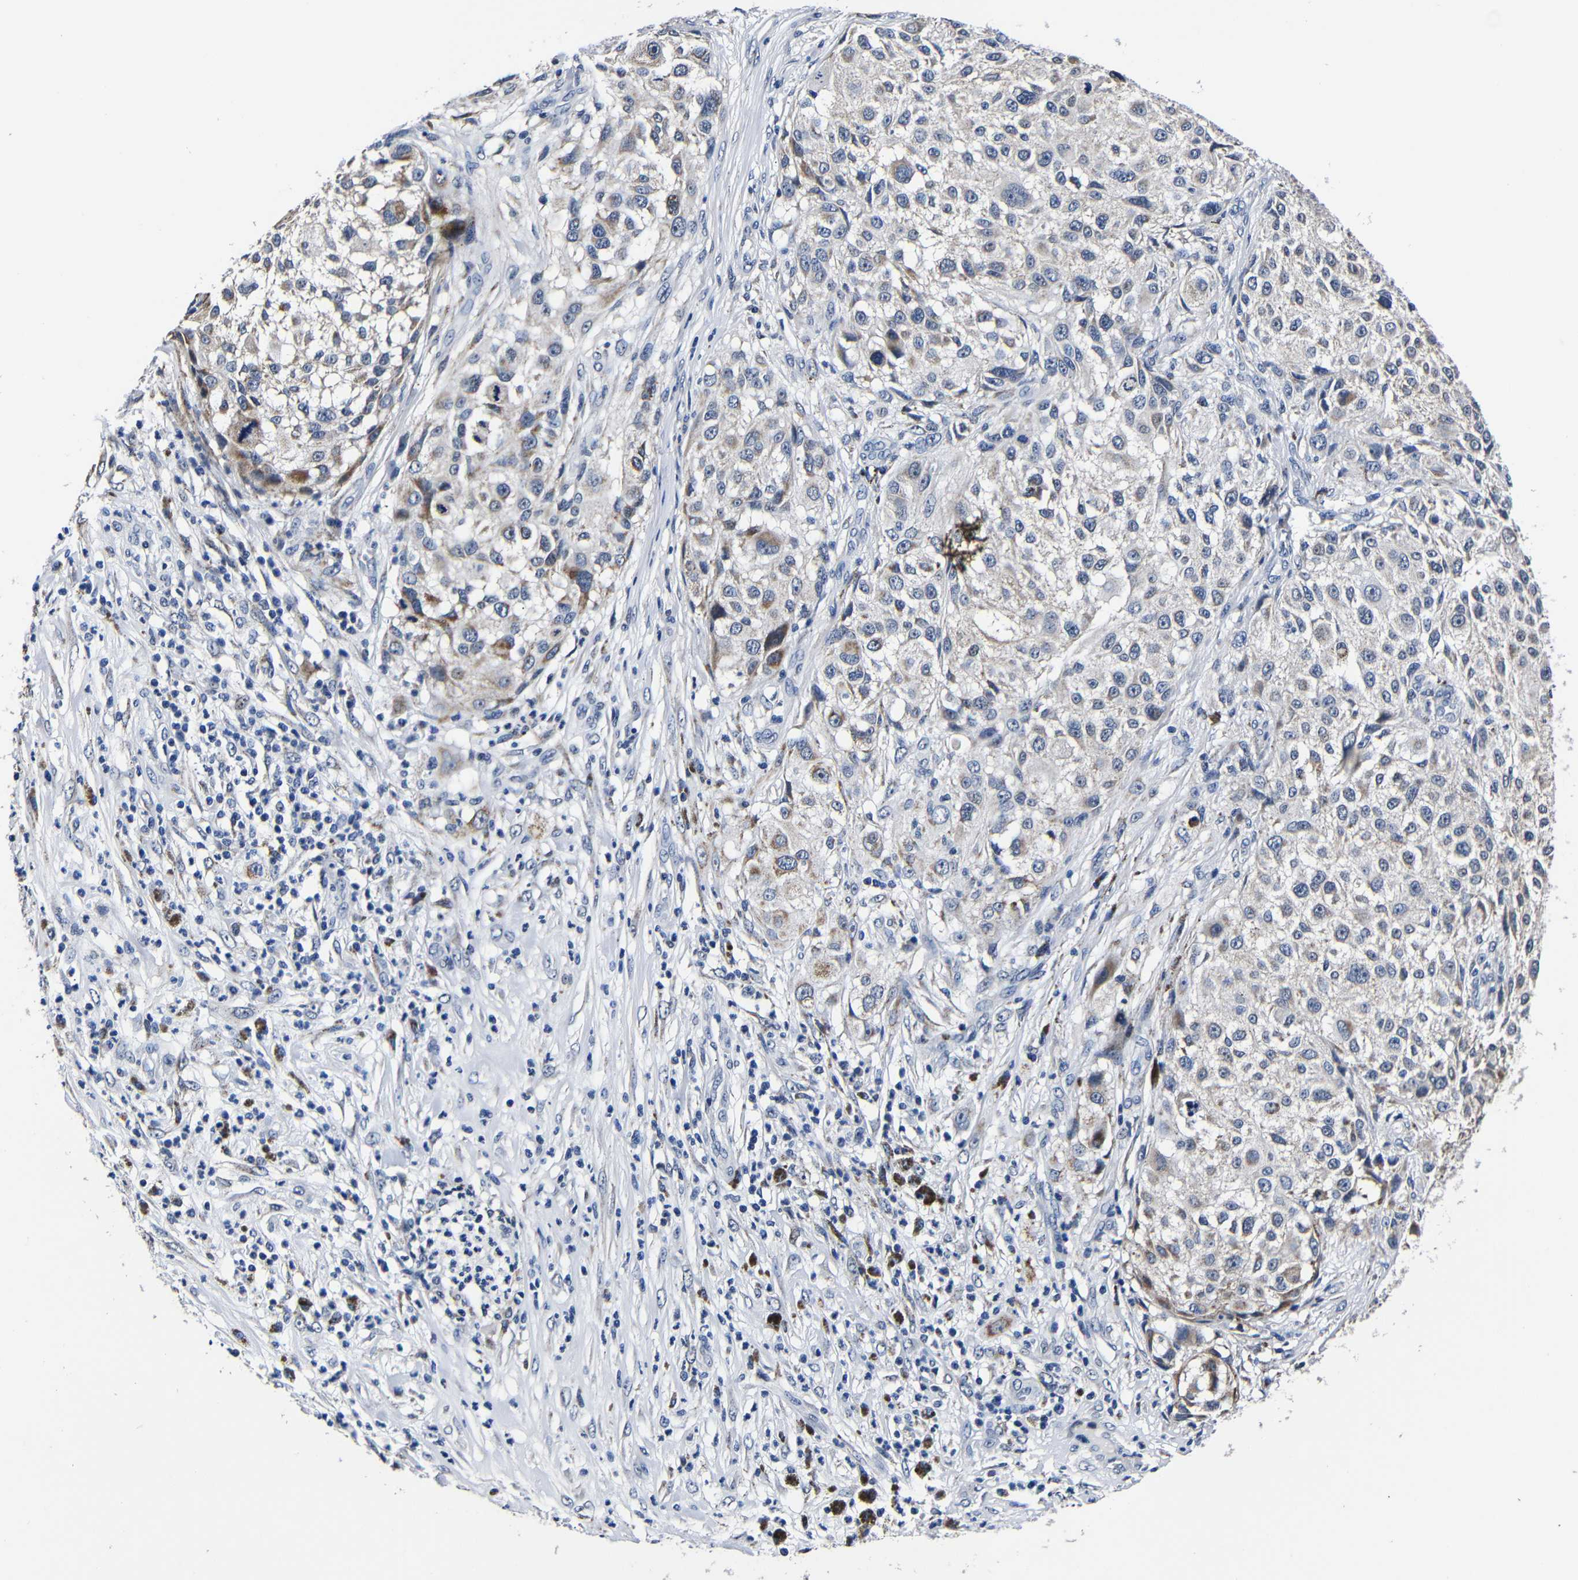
{"staining": {"intensity": "weak", "quantity": "<25%", "location": "cytoplasmic/membranous"}, "tissue": "melanoma", "cell_type": "Tumor cells", "image_type": "cancer", "snomed": [{"axis": "morphology", "description": "Necrosis, NOS"}, {"axis": "morphology", "description": "Malignant melanoma, NOS"}, {"axis": "topography", "description": "Skin"}], "caption": "This photomicrograph is of malignant melanoma stained with immunohistochemistry (IHC) to label a protein in brown with the nuclei are counter-stained blue. There is no positivity in tumor cells.", "gene": "DEPP1", "patient": {"sex": "female", "age": 87}}